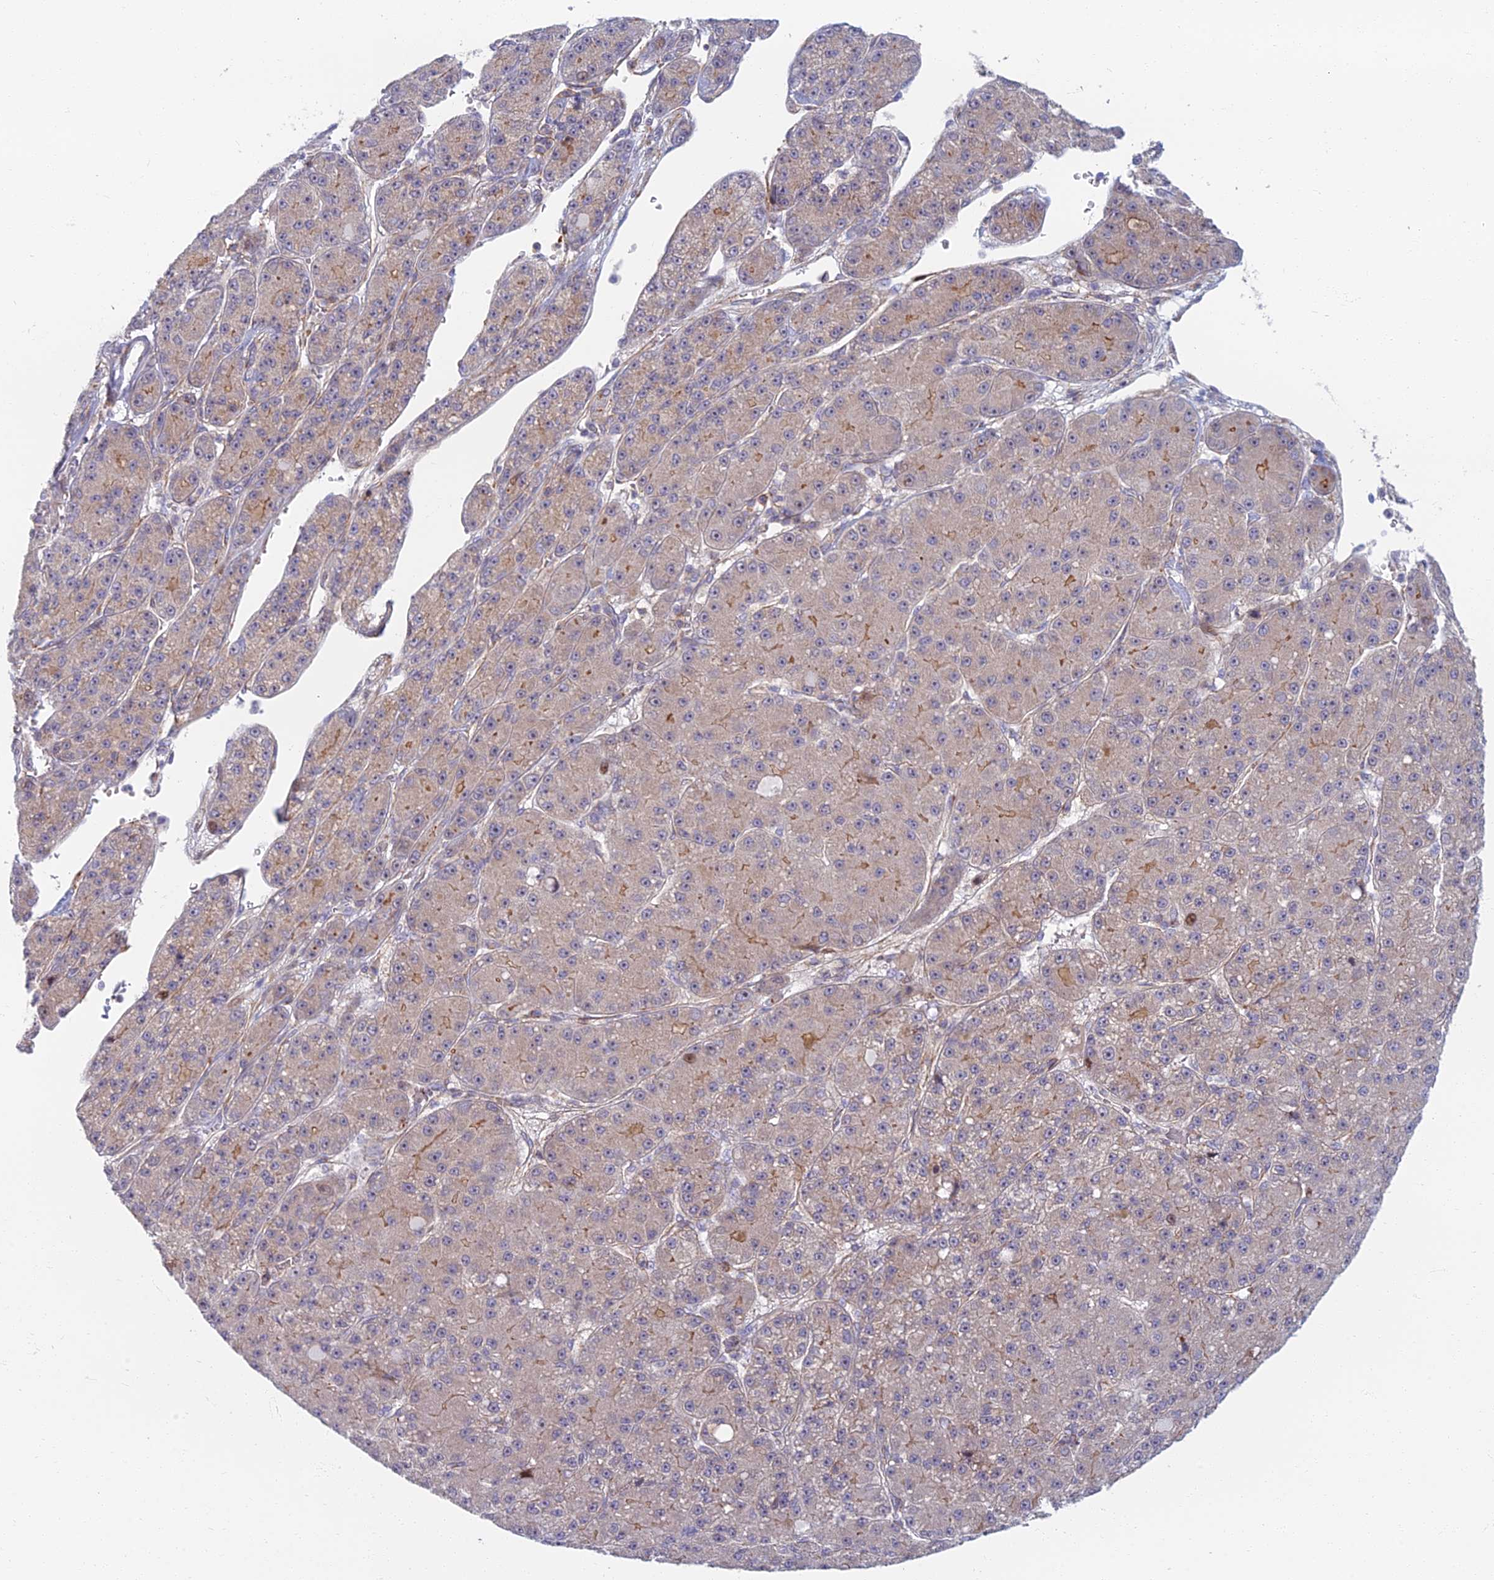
{"staining": {"intensity": "weak", "quantity": "25%-75%", "location": "cytoplasmic/membranous"}, "tissue": "liver cancer", "cell_type": "Tumor cells", "image_type": "cancer", "snomed": [{"axis": "morphology", "description": "Carcinoma, Hepatocellular, NOS"}, {"axis": "topography", "description": "Liver"}], "caption": "Protein expression analysis of hepatocellular carcinoma (liver) shows weak cytoplasmic/membranous expression in approximately 25%-75% of tumor cells. Immunohistochemistry (ihc) stains the protein of interest in brown and the nuclei are stained blue.", "gene": "C15orf40", "patient": {"sex": "male", "age": 67}}